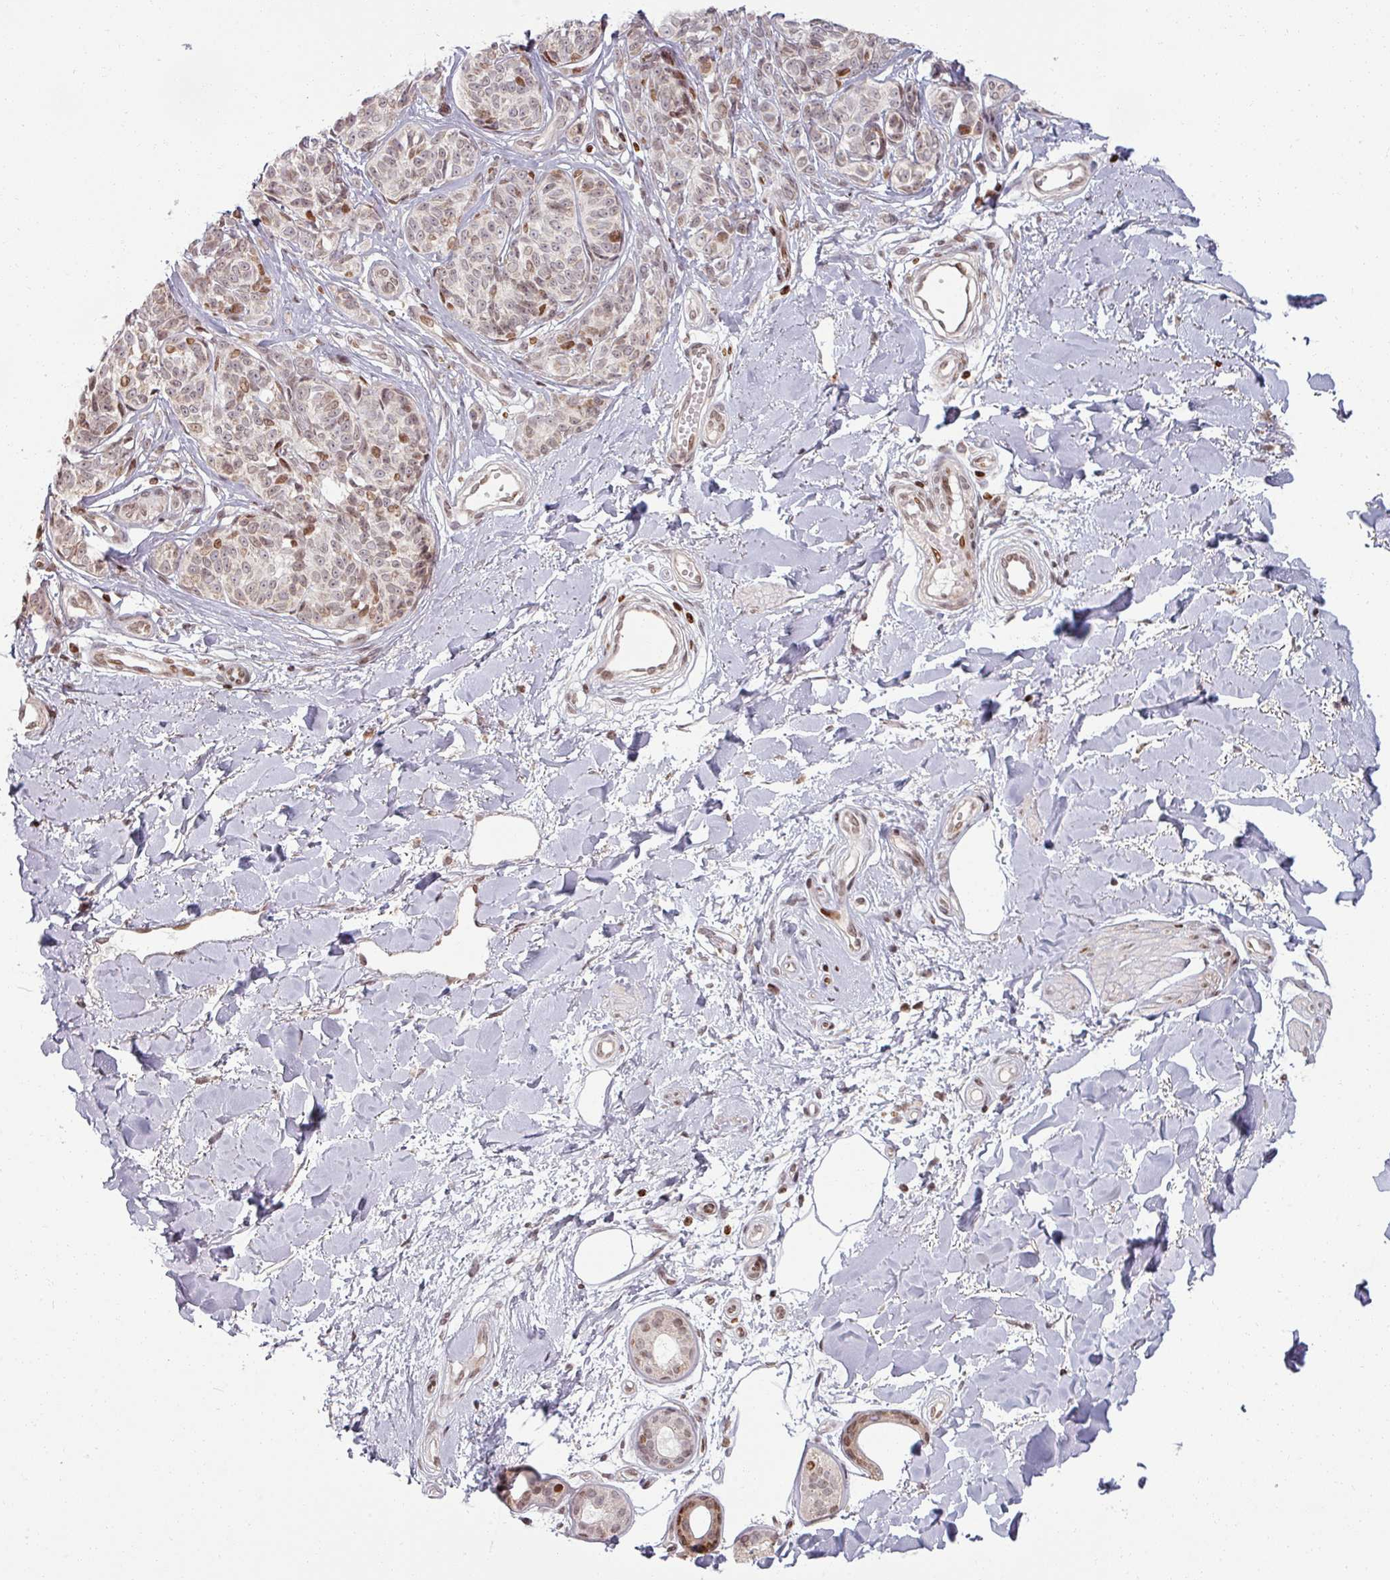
{"staining": {"intensity": "weak", "quantity": ">75%", "location": "cytoplasmic/membranous,nuclear"}, "tissue": "melanoma", "cell_type": "Tumor cells", "image_type": "cancer", "snomed": [{"axis": "morphology", "description": "Malignant melanoma, NOS"}, {"axis": "topography", "description": "Skin"}], "caption": "Brown immunohistochemical staining in malignant melanoma displays weak cytoplasmic/membranous and nuclear staining in about >75% of tumor cells.", "gene": "NCOR1", "patient": {"sex": "female", "age": 37}}